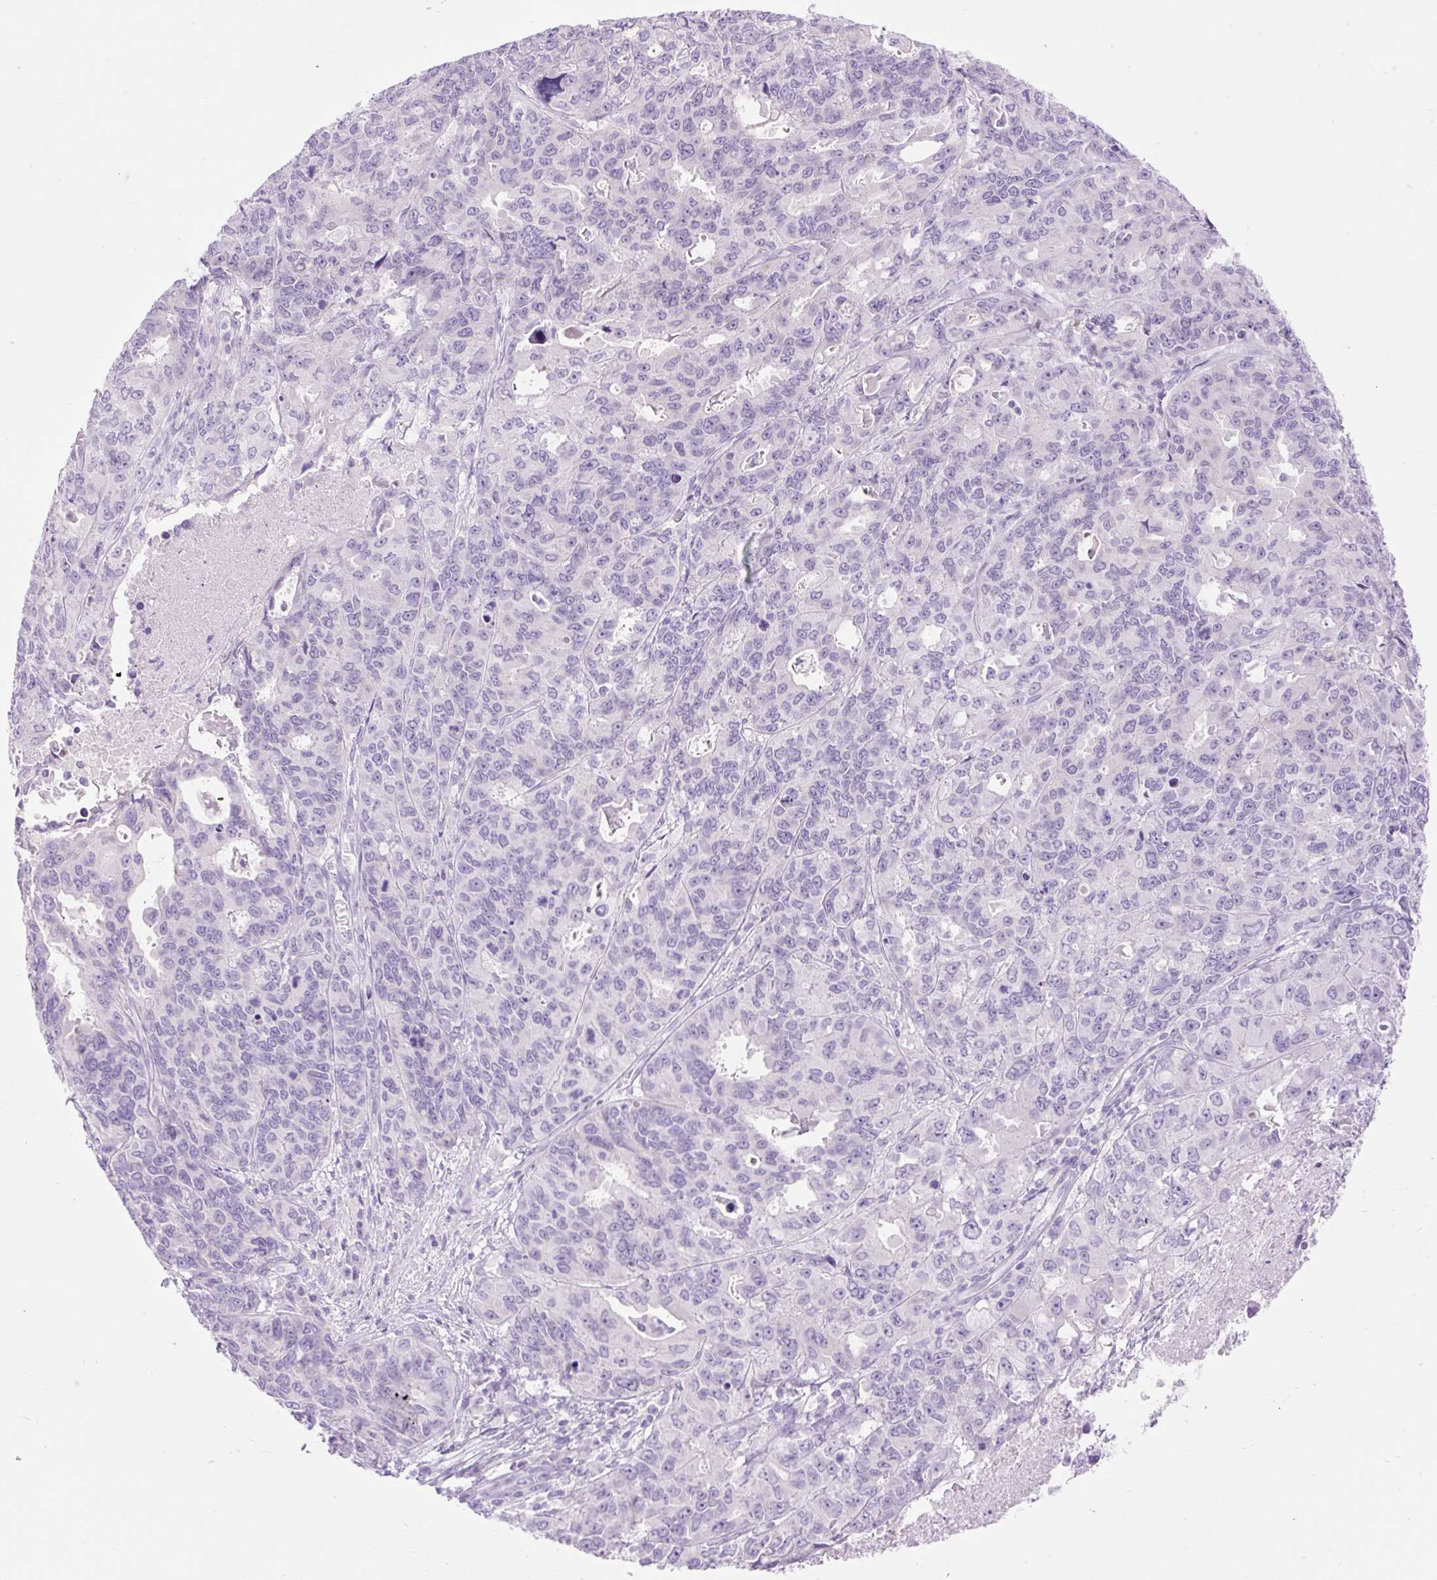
{"staining": {"intensity": "negative", "quantity": "none", "location": "none"}, "tissue": "endometrial cancer", "cell_type": "Tumor cells", "image_type": "cancer", "snomed": [{"axis": "morphology", "description": "Adenocarcinoma, NOS"}, {"axis": "topography", "description": "Uterus"}], "caption": "High magnification brightfield microscopy of endometrial cancer stained with DAB (brown) and counterstained with hematoxylin (blue): tumor cells show no significant positivity. (Stains: DAB immunohistochemistry (IHC) with hematoxylin counter stain, Microscopy: brightfield microscopy at high magnification).", "gene": "SLC25A40", "patient": {"sex": "female", "age": 79}}